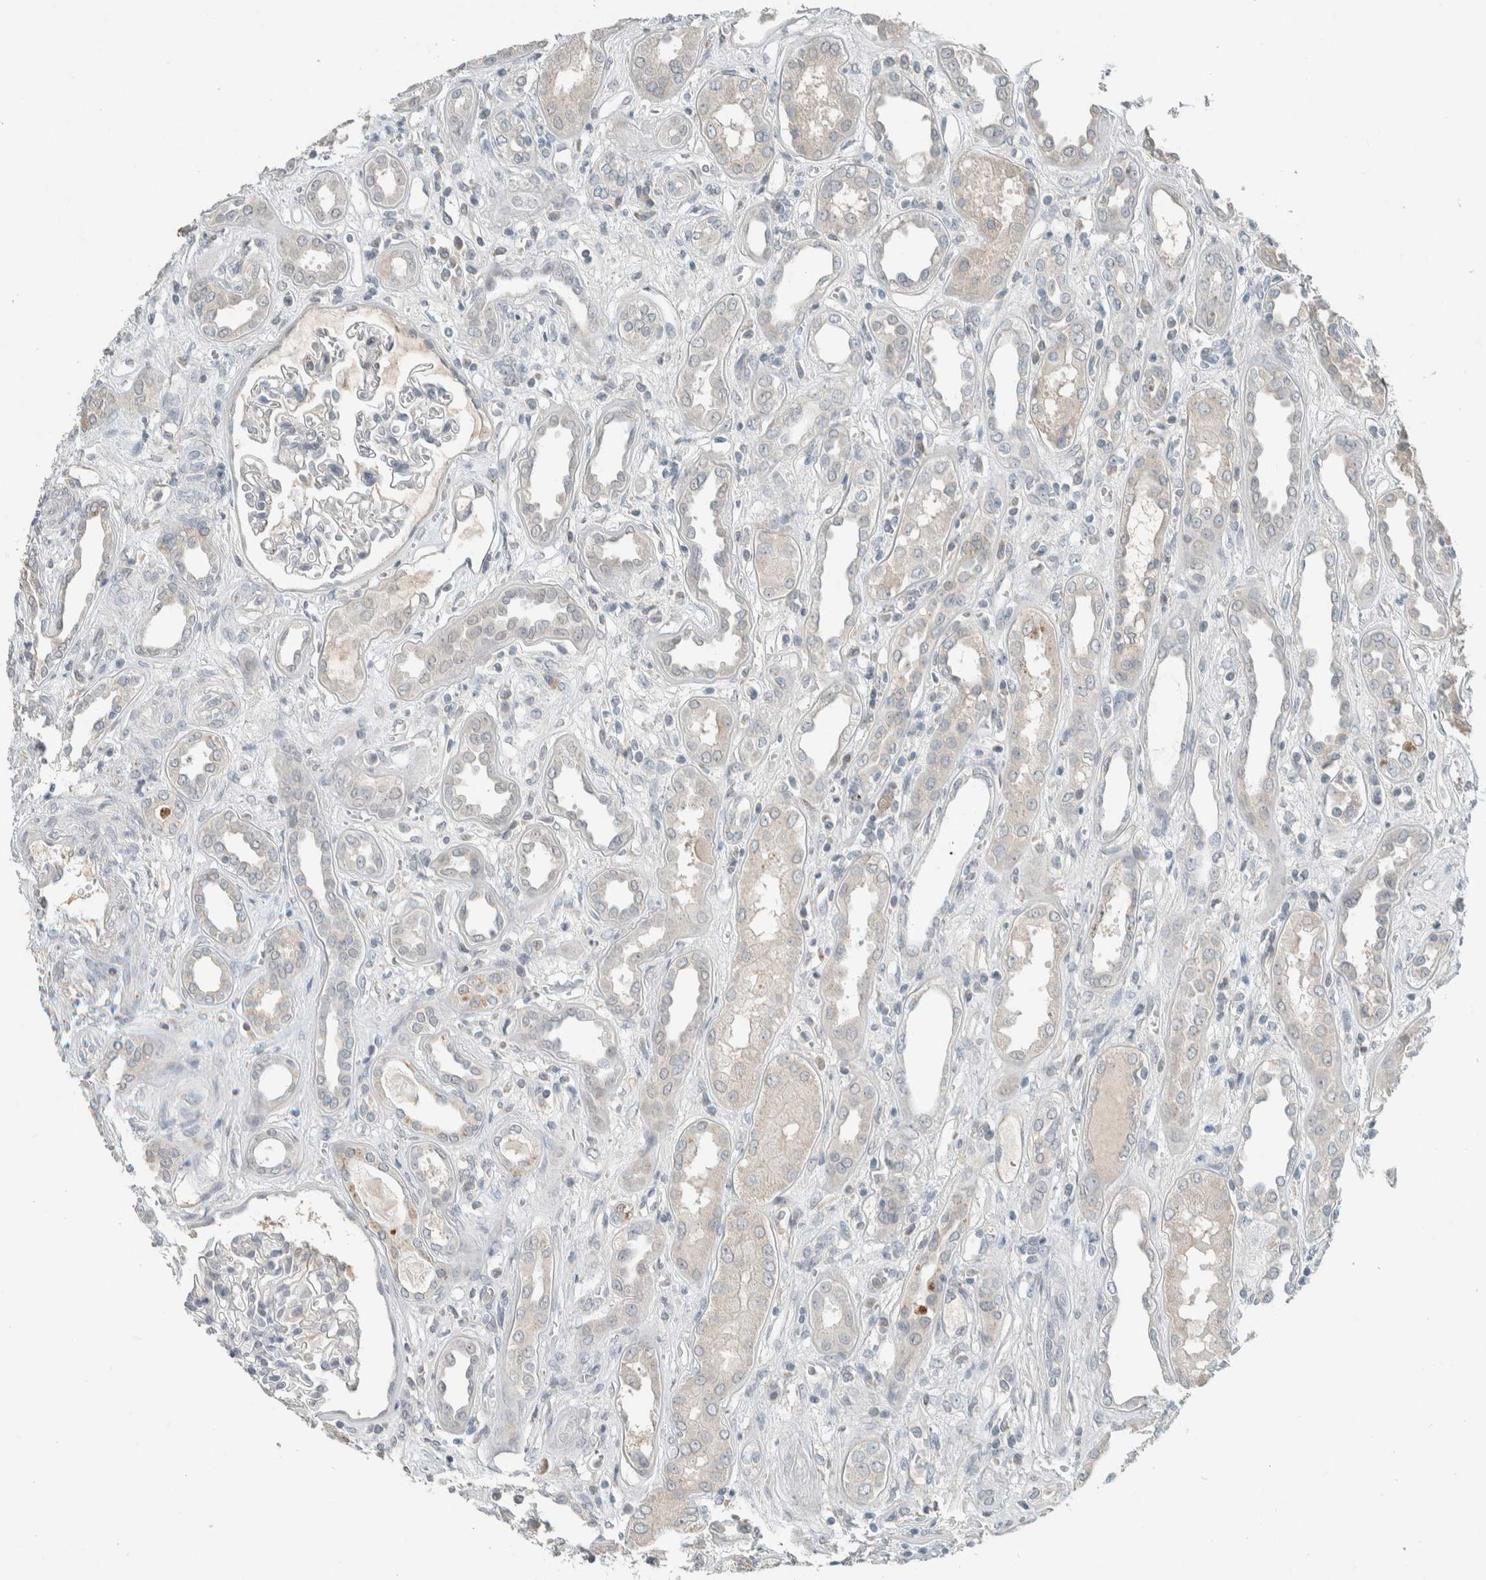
{"staining": {"intensity": "negative", "quantity": "none", "location": "none"}, "tissue": "kidney", "cell_type": "Cells in glomeruli", "image_type": "normal", "snomed": [{"axis": "morphology", "description": "Normal tissue, NOS"}, {"axis": "topography", "description": "Kidney"}], "caption": "This is an immunohistochemistry photomicrograph of normal kidney. There is no expression in cells in glomeruli.", "gene": "CERCAM", "patient": {"sex": "male", "age": 59}}